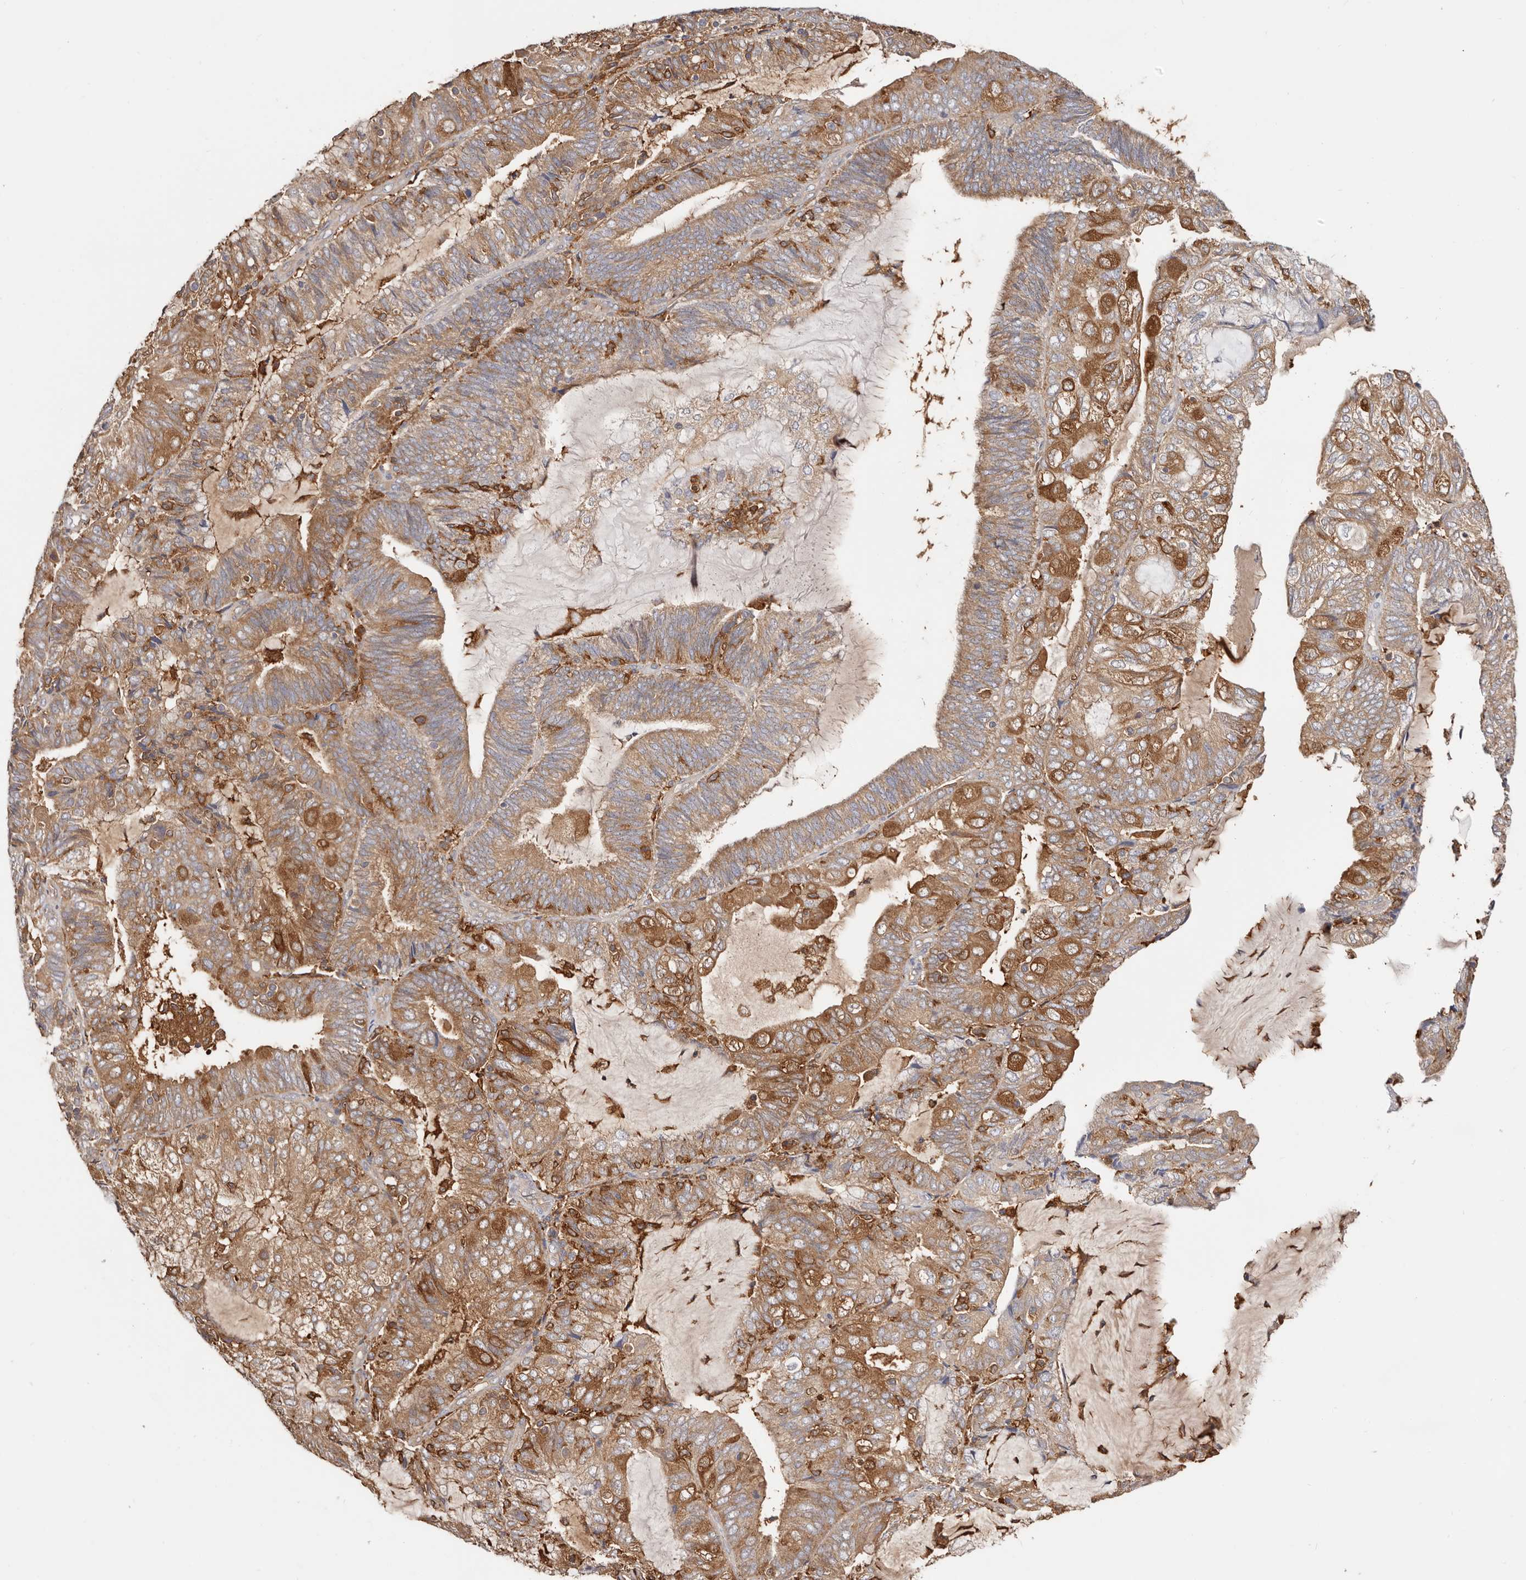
{"staining": {"intensity": "moderate", "quantity": ">75%", "location": "cytoplasmic/membranous"}, "tissue": "endometrial cancer", "cell_type": "Tumor cells", "image_type": "cancer", "snomed": [{"axis": "morphology", "description": "Adenocarcinoma, NOS"}, {"axis": "topography", "description": "Endometrium"}], "caption": "A micrograph of human endometrial cancer (adenocarcinoma) stained for a protein exhibits moderate cytoplasmic/membranous brown staining in tumor cells.", "gene": "LAP3", "patient": {"sex": "female", "age": 81}}